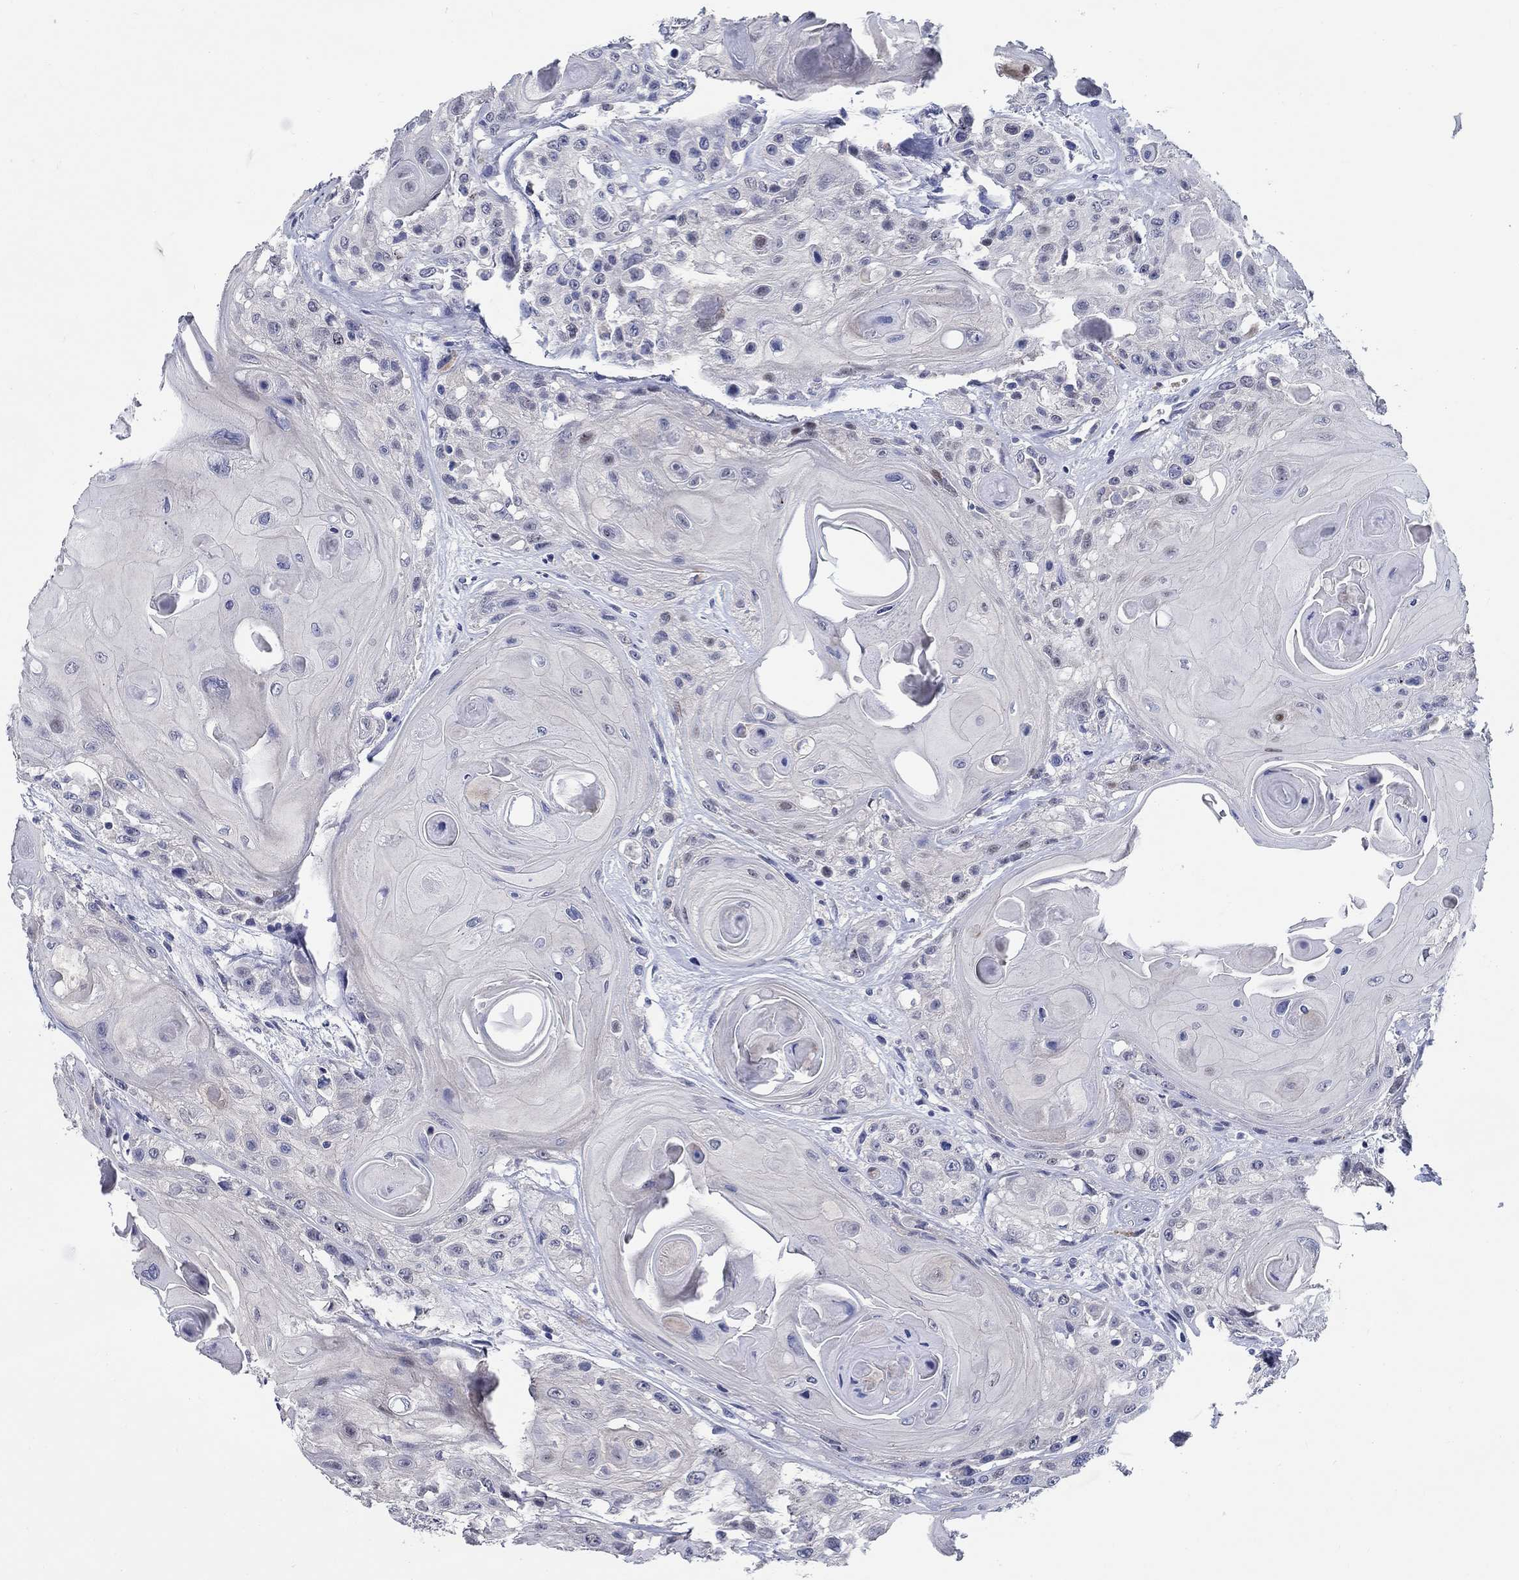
{"staining": {"intensity": "negative", "quantity": "none", "location": "none"}, "tissue": "head and neck cancer", "cell_type": "Tumor cells", "image_type": "cancer", "snomed": [{"axis": "morphology", "description": "Squamous cell carcinoma, NOS"}, {"axis": "topography", "description": "Head-Neck"}], "caption": "DAB immunohistochemical staining of head and neck cancer (squamous cell carcinoma) demonstrates no significant staining in tumor cells.", "gene": "RAP1GAP", "patient": {"sex": "female", "age": 59}}